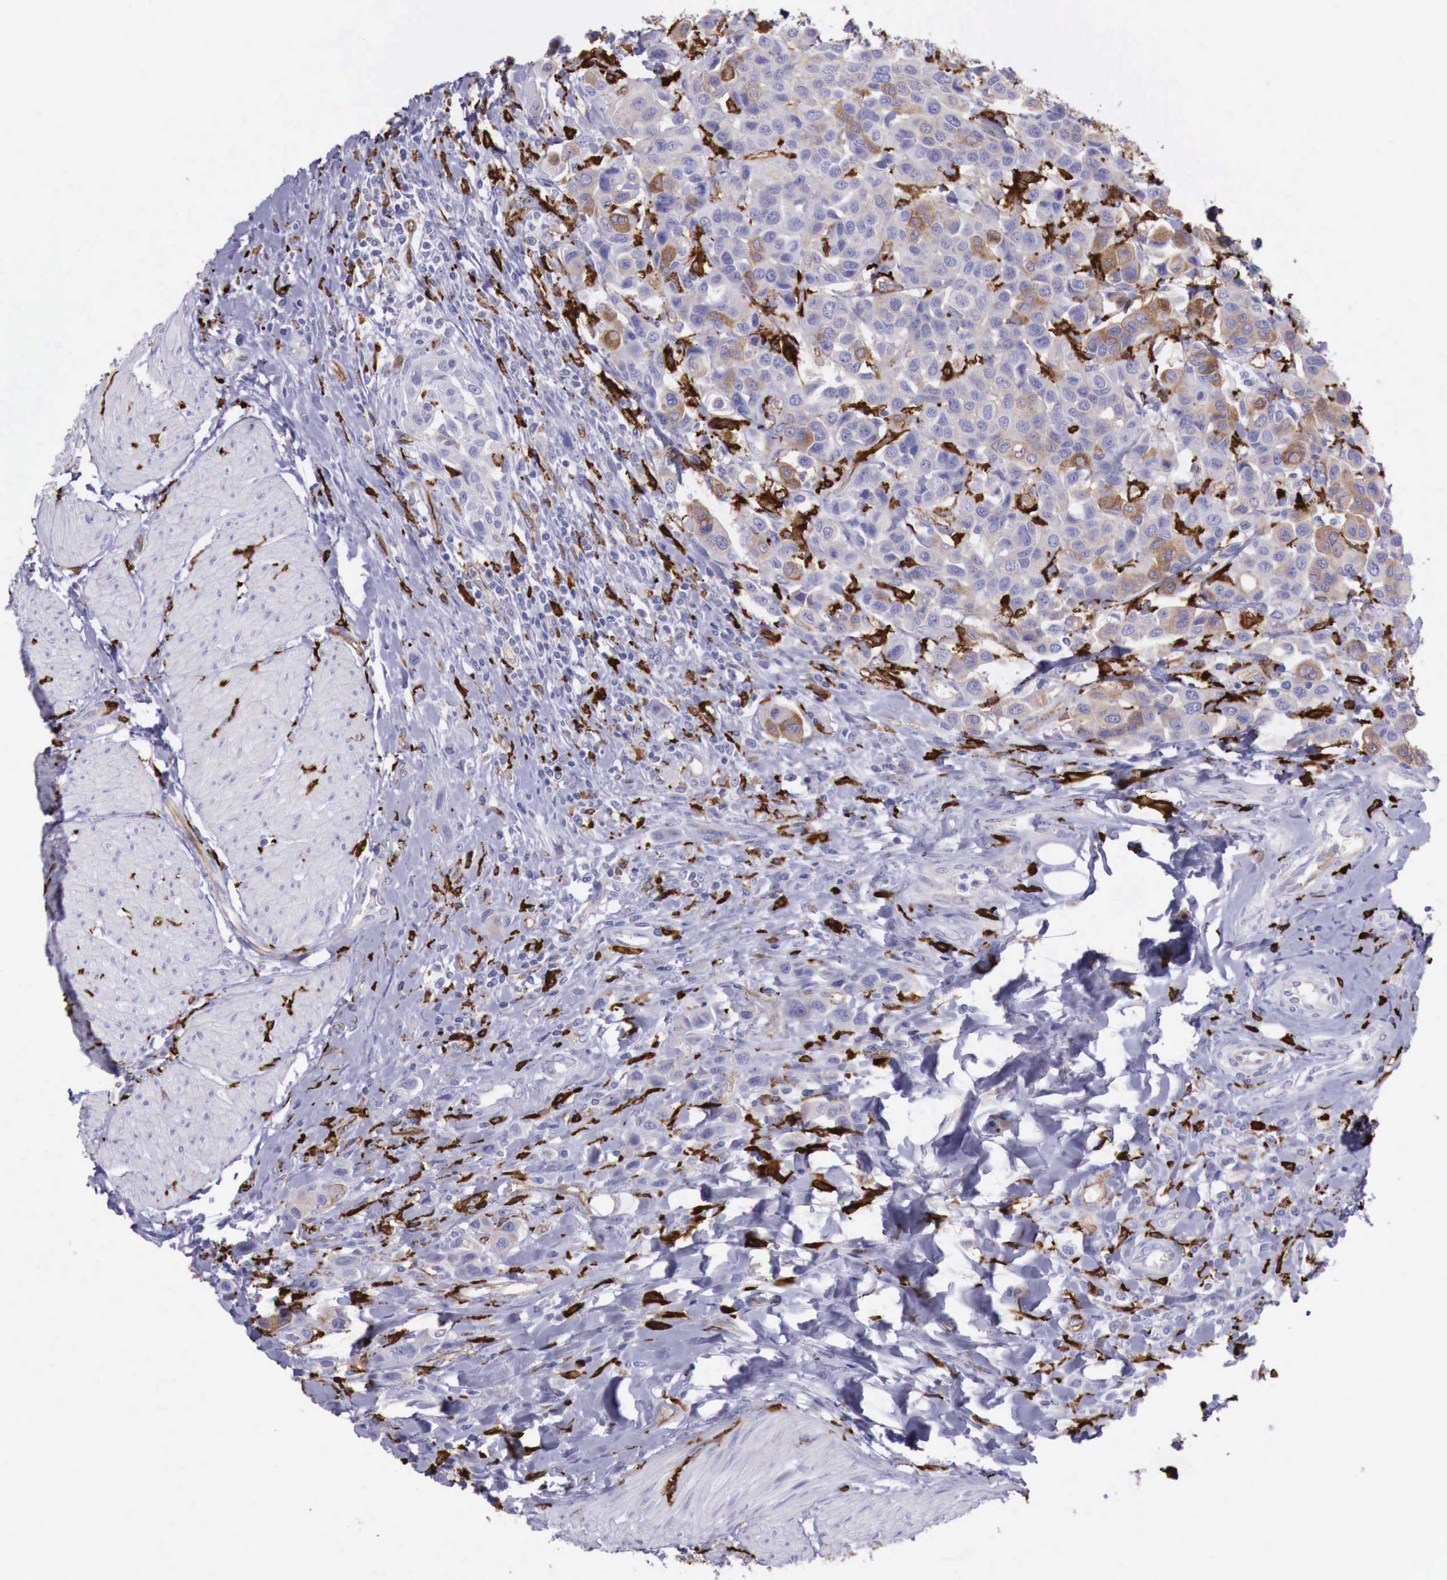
{"staining": {"intensity": "weak", "quantity": "25%-75%", "location": "cytoplasmic/membranous"}, "tissue": "urothelial cancer", "cell_type": "Tumor cells", "image_type": "cancer", "snomed": [{"axis": "morphology", "description": "Urothelial carcinoma, High grade"}, {"axis": "topography", "description": "Urinary bladder"}], "caption": "Urothelial carcinoma (high-grade) tissue demonstrates weak cytoplasmic/membranous positivity in about 25%-75% of tumor cells, visualized by immunohistochemistry.", "gene": "MSR1", "patient": {"sex": "male", "age": 50}}